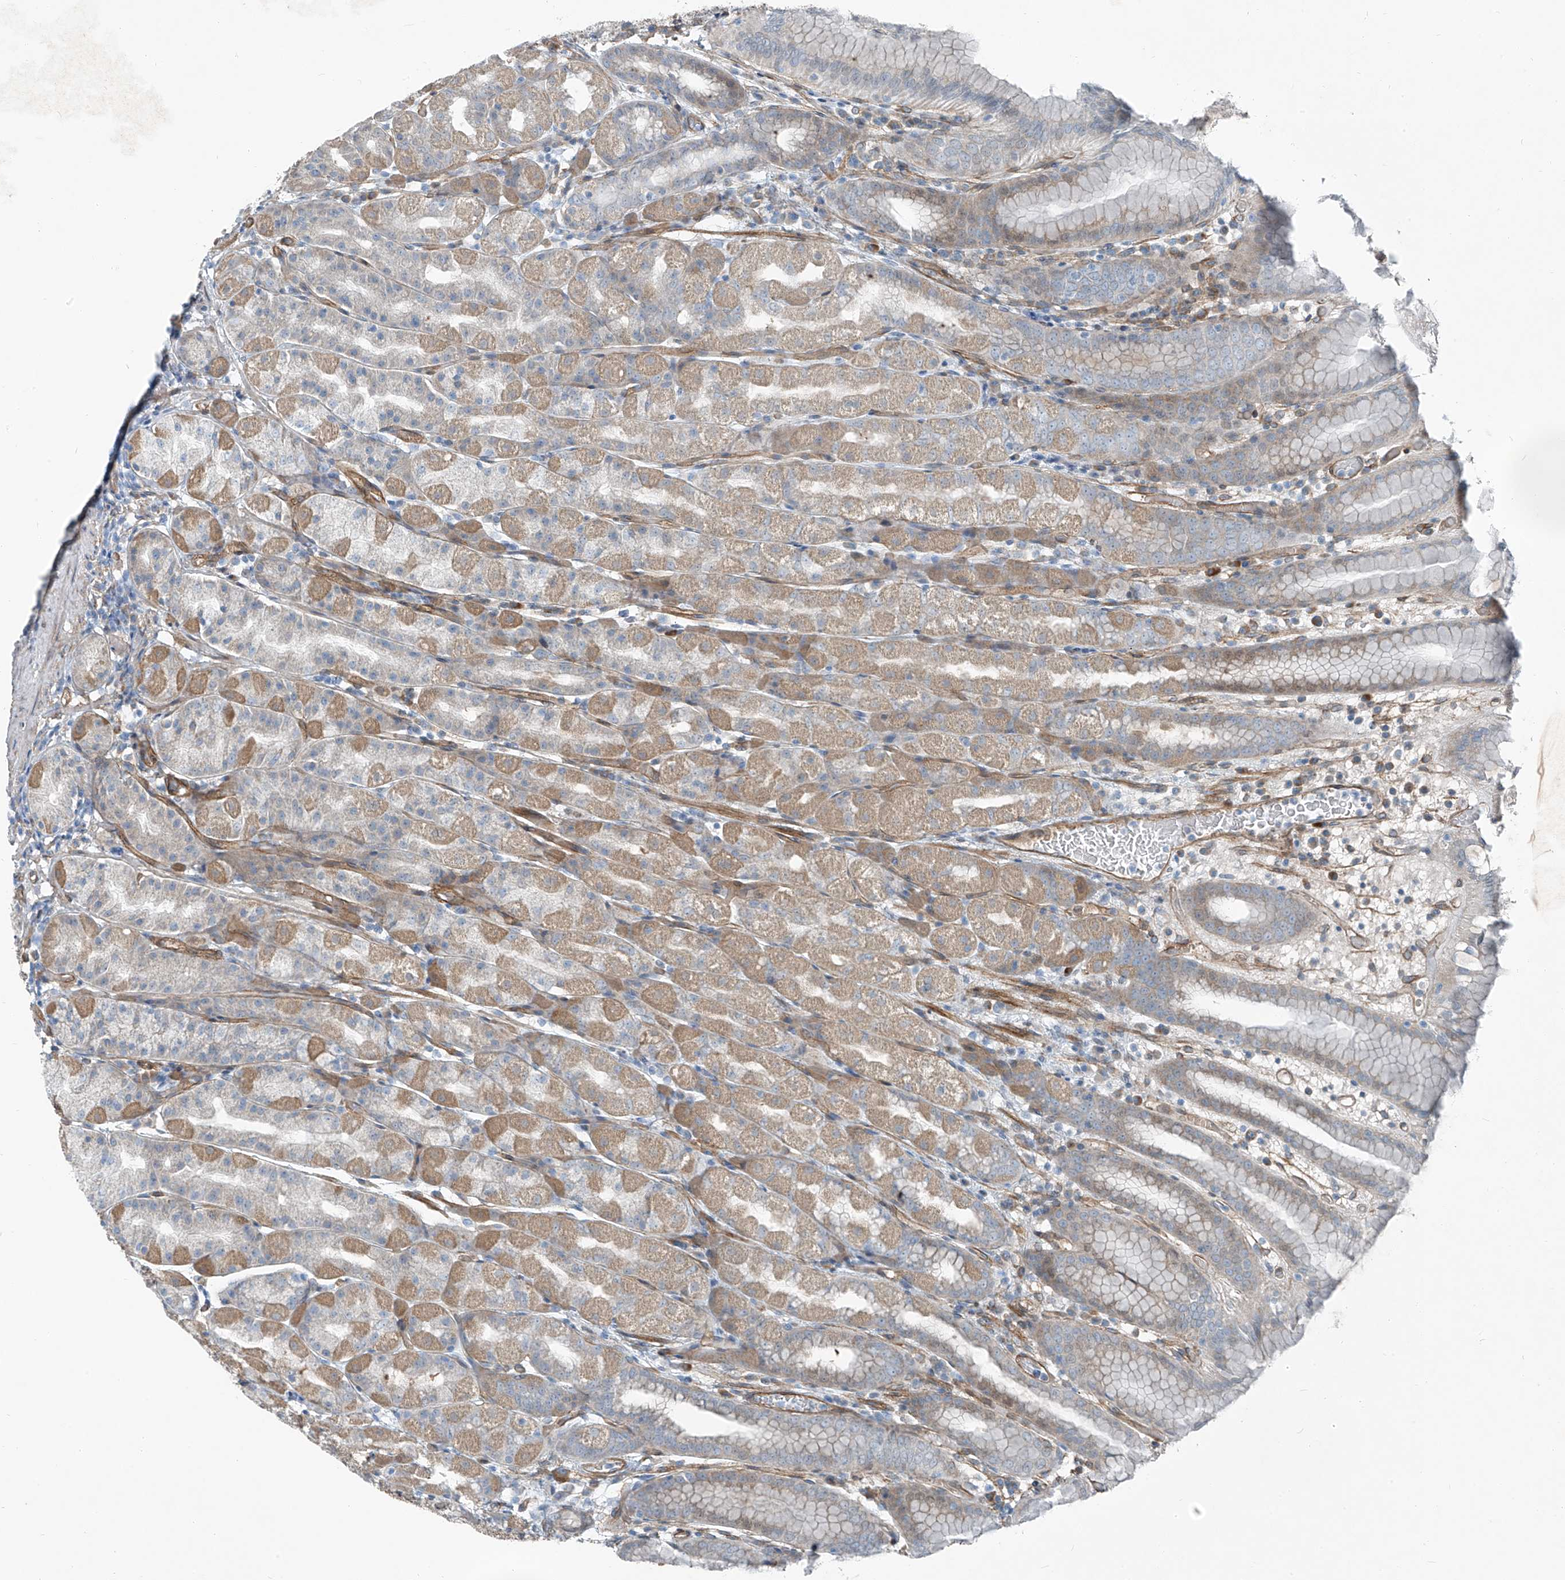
{"staining": {"intensity": "weak", "quantity": "25%-75%", "location": "cytoplasmic/membranous"}, "tissue": "stomach", "cell_type": "Glandular cells", "image_type": "normal", "snomed": [{"axis": "morphology", "description": "Normal tissue, NOS"}, {"axis": "topography", "description": "Stomach, upper"}], "caption": "Stomach was stained to show a protein in brown. There is low levels of weak cytoplasmic/membranous staining in approximately 25%-75% of glandular cells.", "gene": "TNS2", "patient": {"sex": "male", "age": 68}}